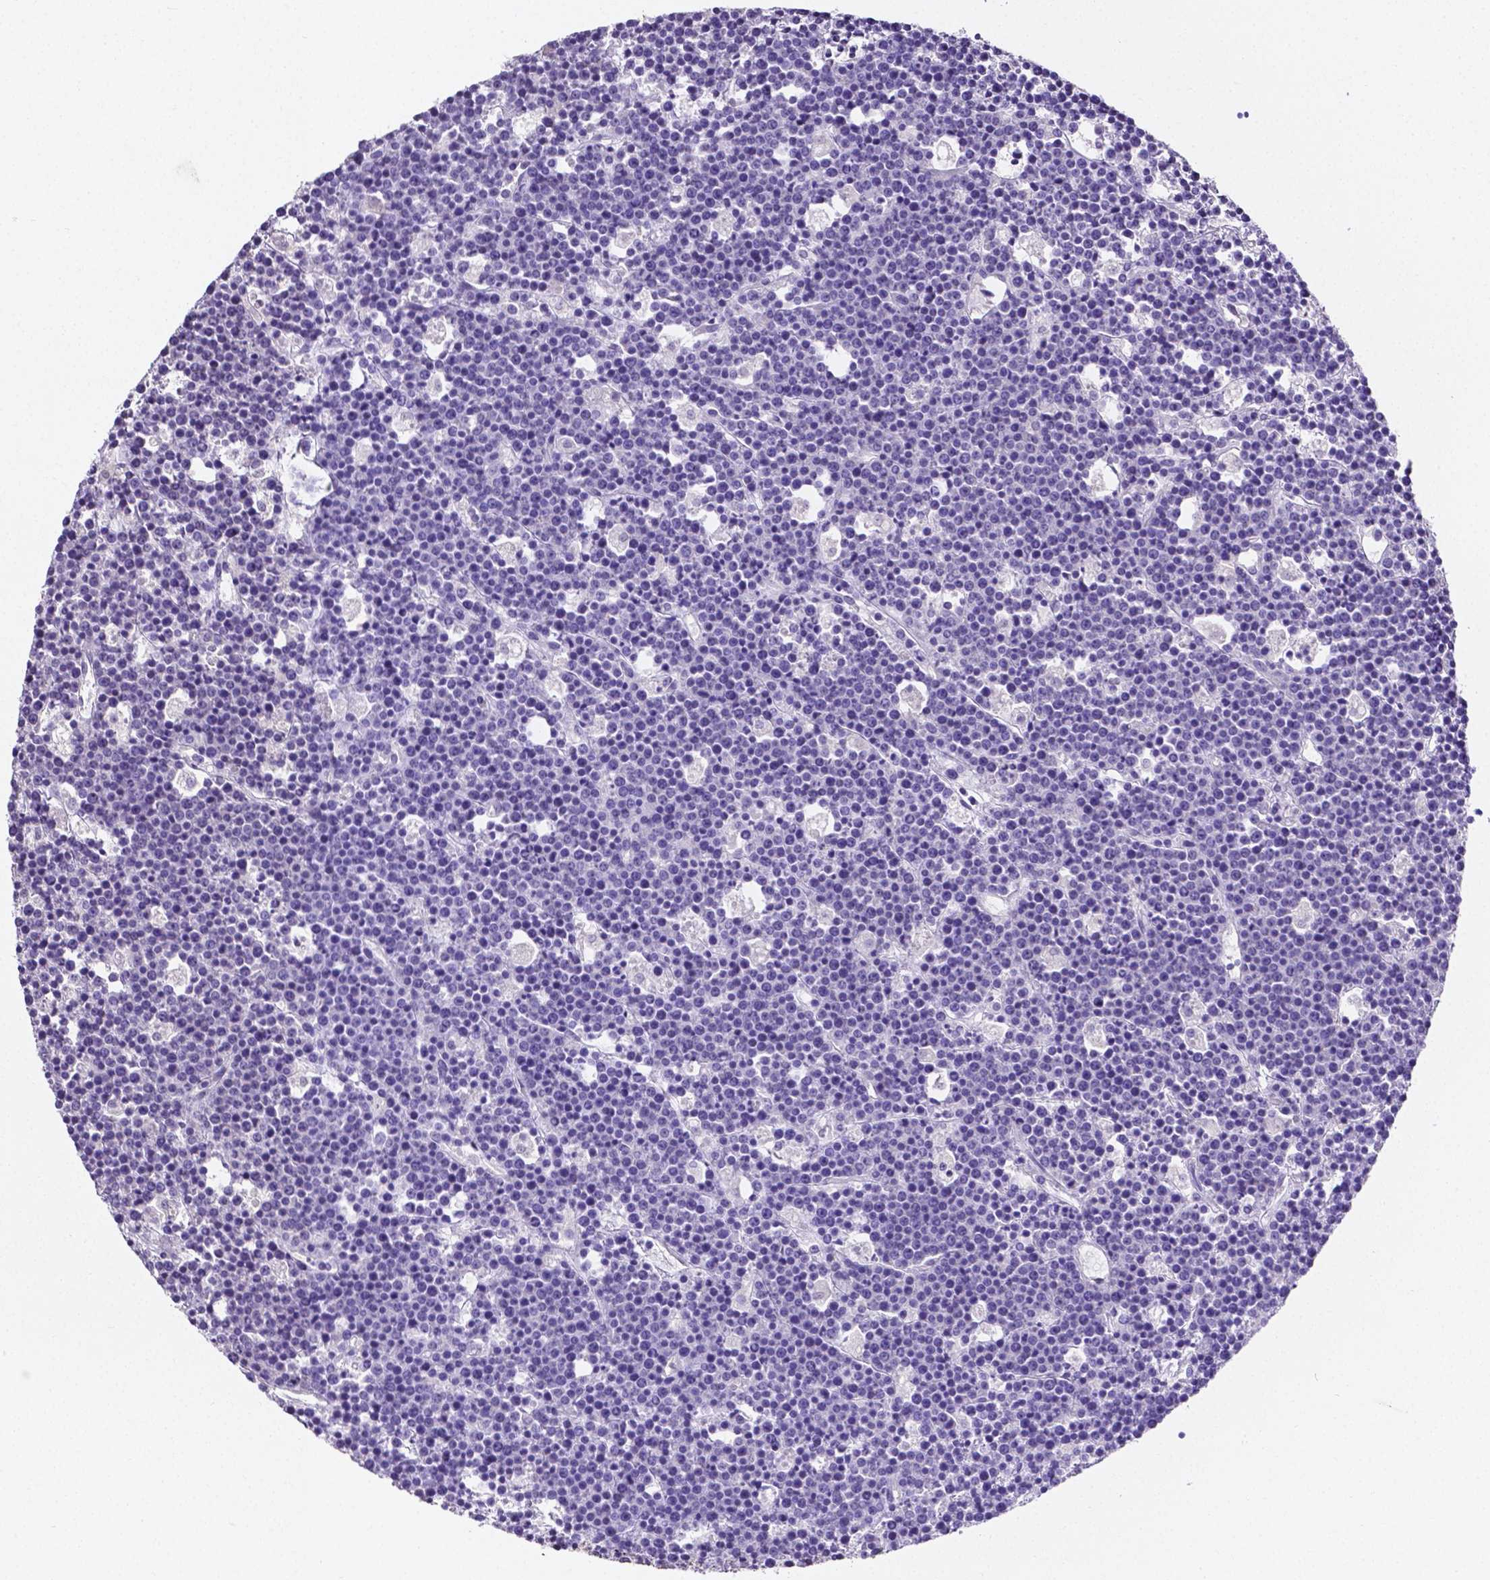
{"staining": {"intensity": "negative", "quantity": "none", "location": "none"}, "tissue": "lymphoma", "cell_type": "Tumor cells", "image_type": "cancer", "snomed": [{"axis": "morphology", "description": "Malignant lymphoma, non-Hodgkin's type, High grade"}, {"axis": "topography", "description": "Ovary"}], "caption": "Immunohistochemistry photomicrograph of lymphoma stained for a protein (brown), which shows no positivity in tumor cells.", "gene": "SLC22A2", "patient": {"sex": "female", "age": 56}}